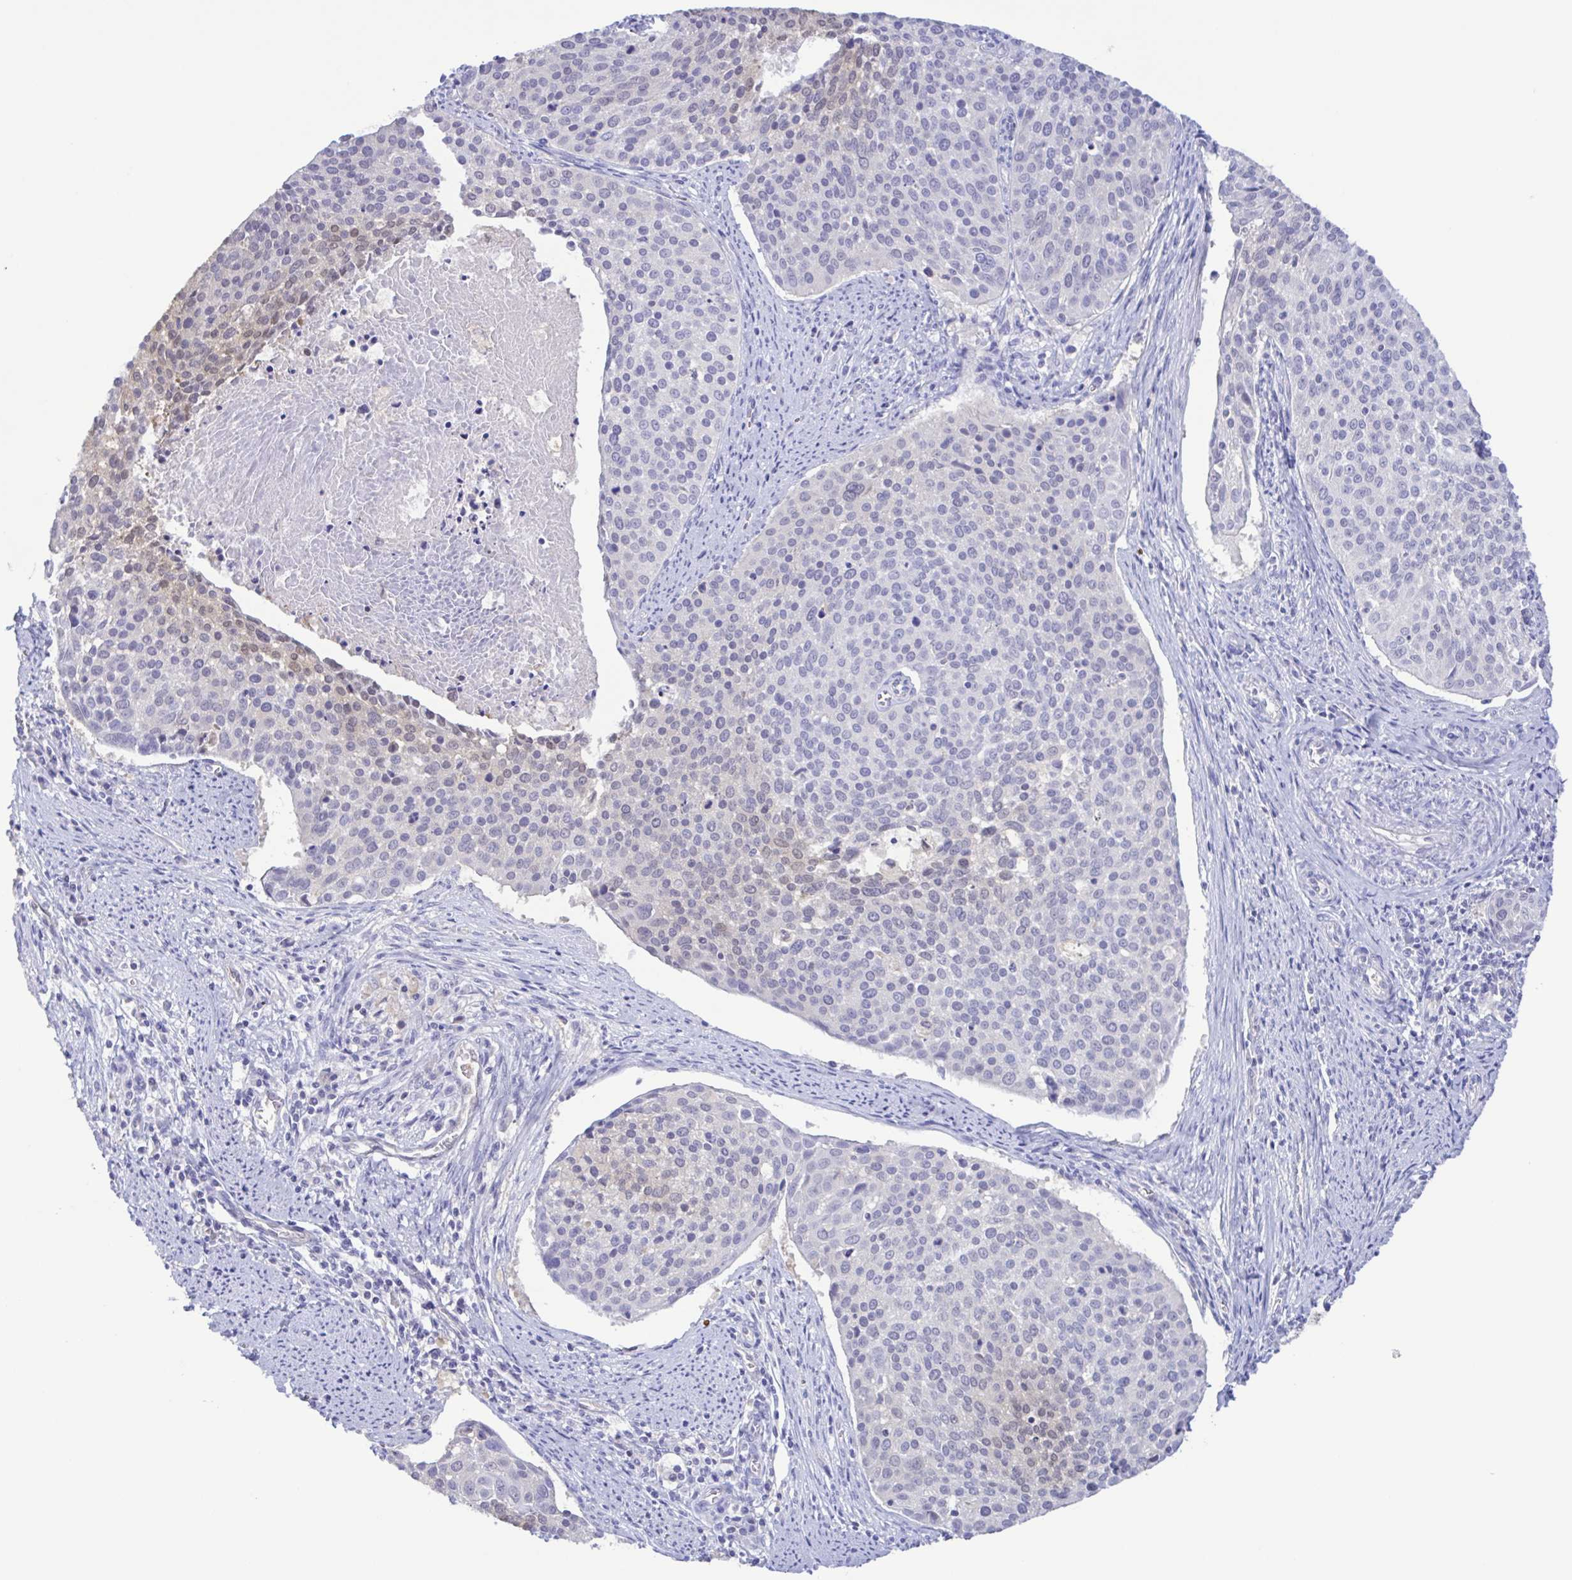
{"staining": {"intensity": "negative", "quantity": "none", "location": "none"}, "tissue": "cervical cancer", "cell_type": "Tumor cells", "image_type": "cancer", "snomed": [{"axis": "morphology", "description": "Squamous cell carcinoma, NOS"}, {"axis": "topography", "description": "Cervix"}], "caption": "This is a micrograph of immunohistochemistry staining of cervical cancer, which shows no expression in tumor cells.", "gene": "LDHC", "patient": {"sex": "female", "age": 39}}